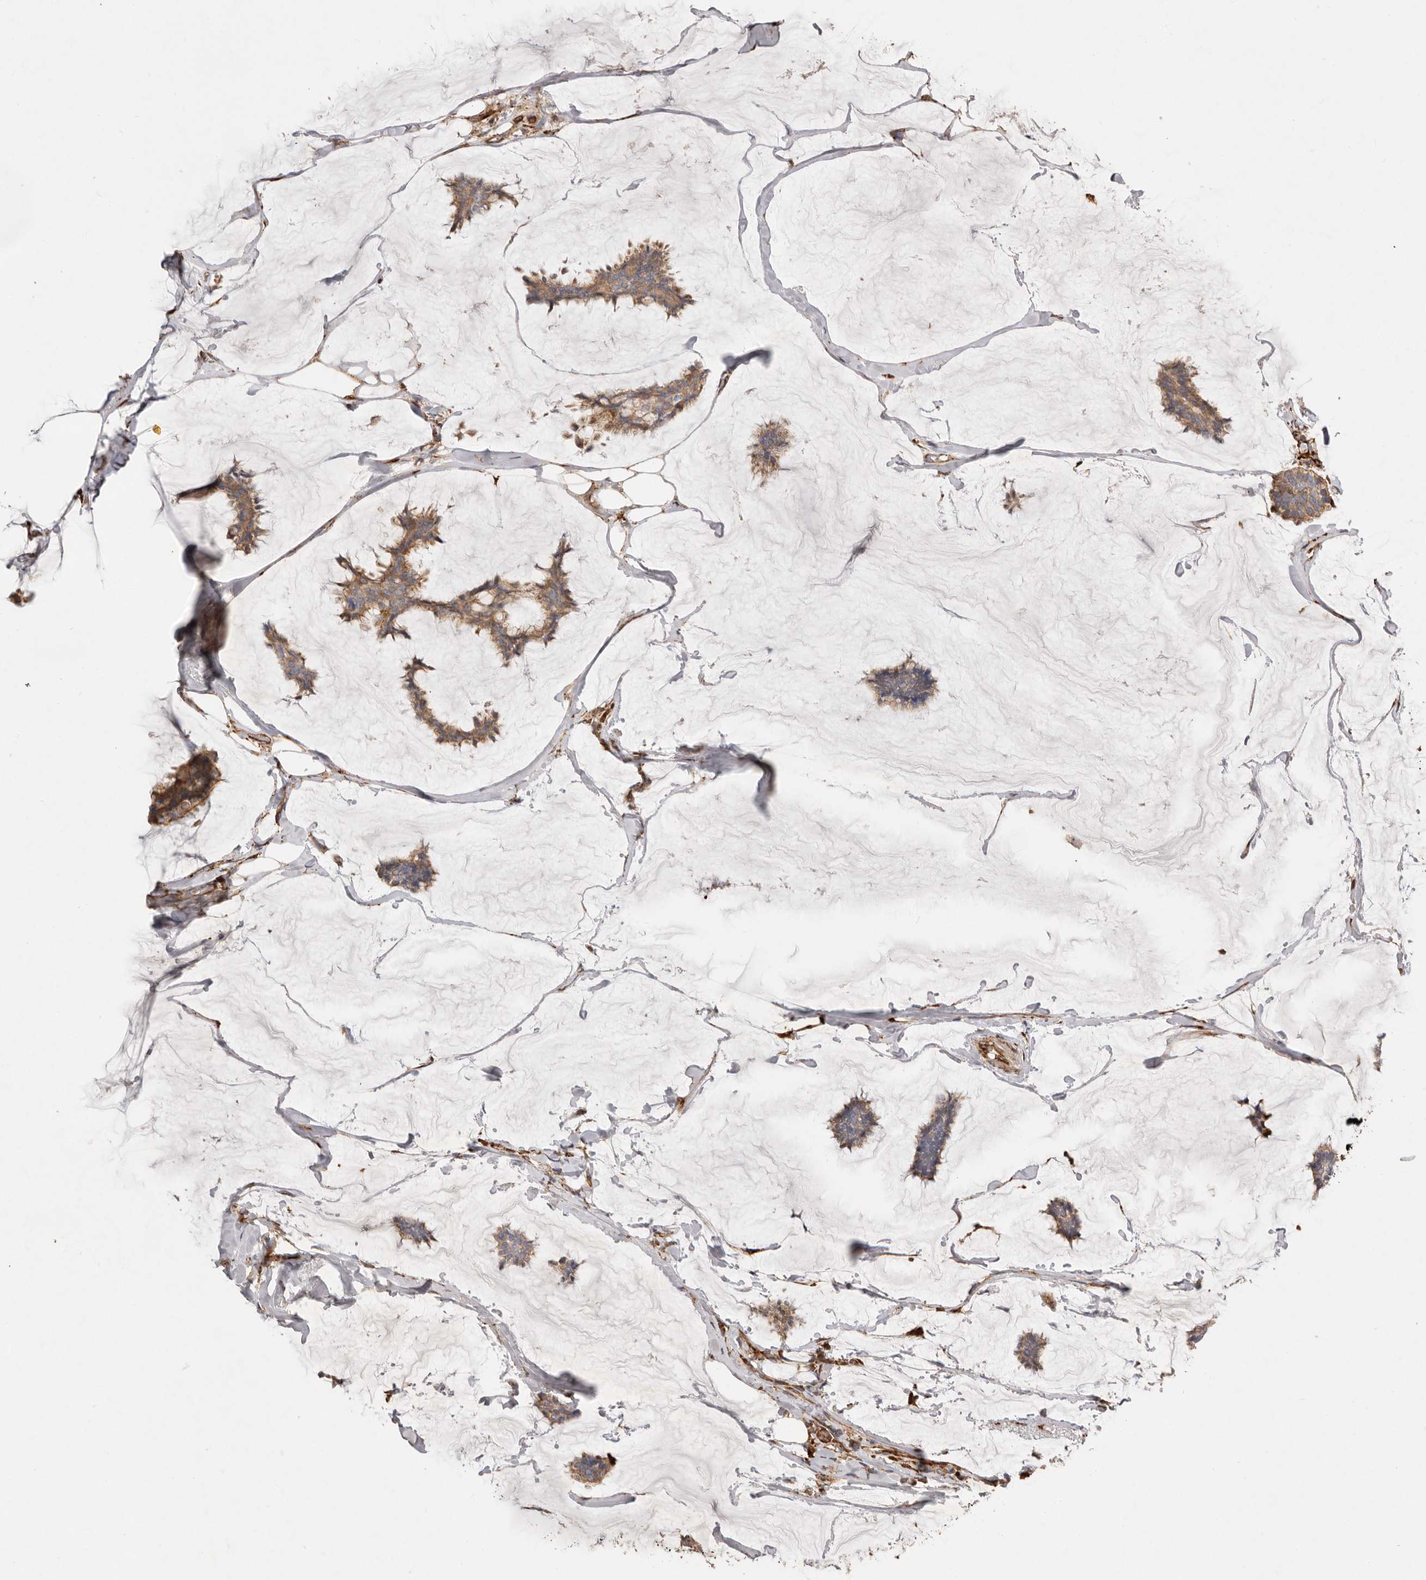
{"staining": {"intensity": "moderate", "quantity": ">75%", "location": "cytoplasmic/membranous"}, "tissue": "breast cancer", "cell_type": "Tumor cells", "image_type": "cancer", "snomed": [{"axis": "morphology", "description": "Duct carcinoma"}, {"axis": "topography", "description": "Breast"}], "caption": "This histopathology image exhibits breast cancer stained with IHC to label a protein in brown. The cytoplasmic/membranous of tumor cells show moderate positivity for the protein. Nuclei are counter-stained blue.", "gene": "WDTC1", "patient": {"sex": "female", "age": 93}}